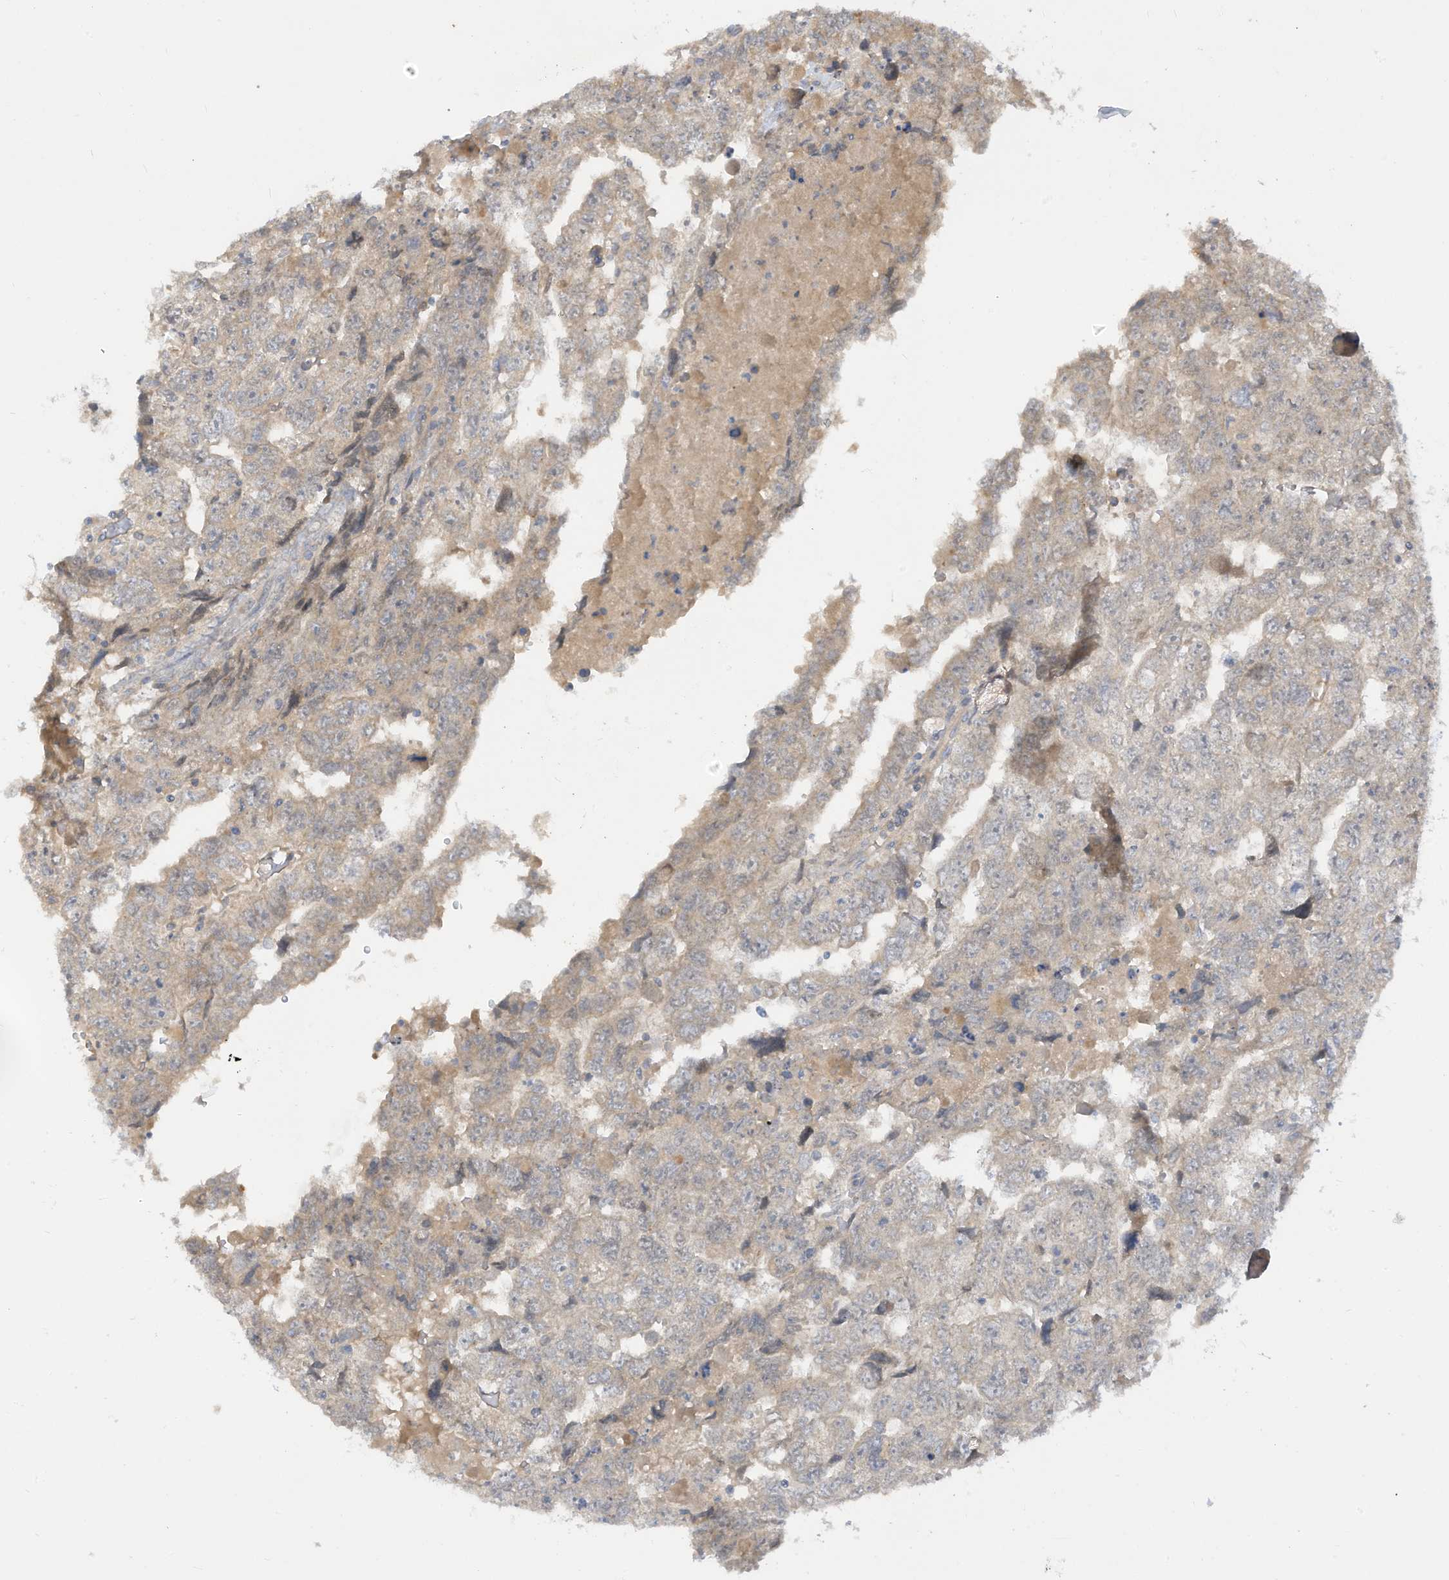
{"staining": {"intensity": "weak", "quantity": "<25%", "location": "cytoplasmic/membranous"}, "tissue": "testis cancer", "cell_type": "Tumor cells", "image_type": "cancer", "snomed": [{"axis": "morphology", "description": "Carcinoma, Embryonal, NOS"}, {"axis": "topography", "description": "Testis"}], "caption": "Human embryonal carcinoma (testis) stained for a protein using immunohistochemistry reveals no expression in tumor cells.", "gene": "LRRN2", "patient": {"sex": "male", "age": 36}}